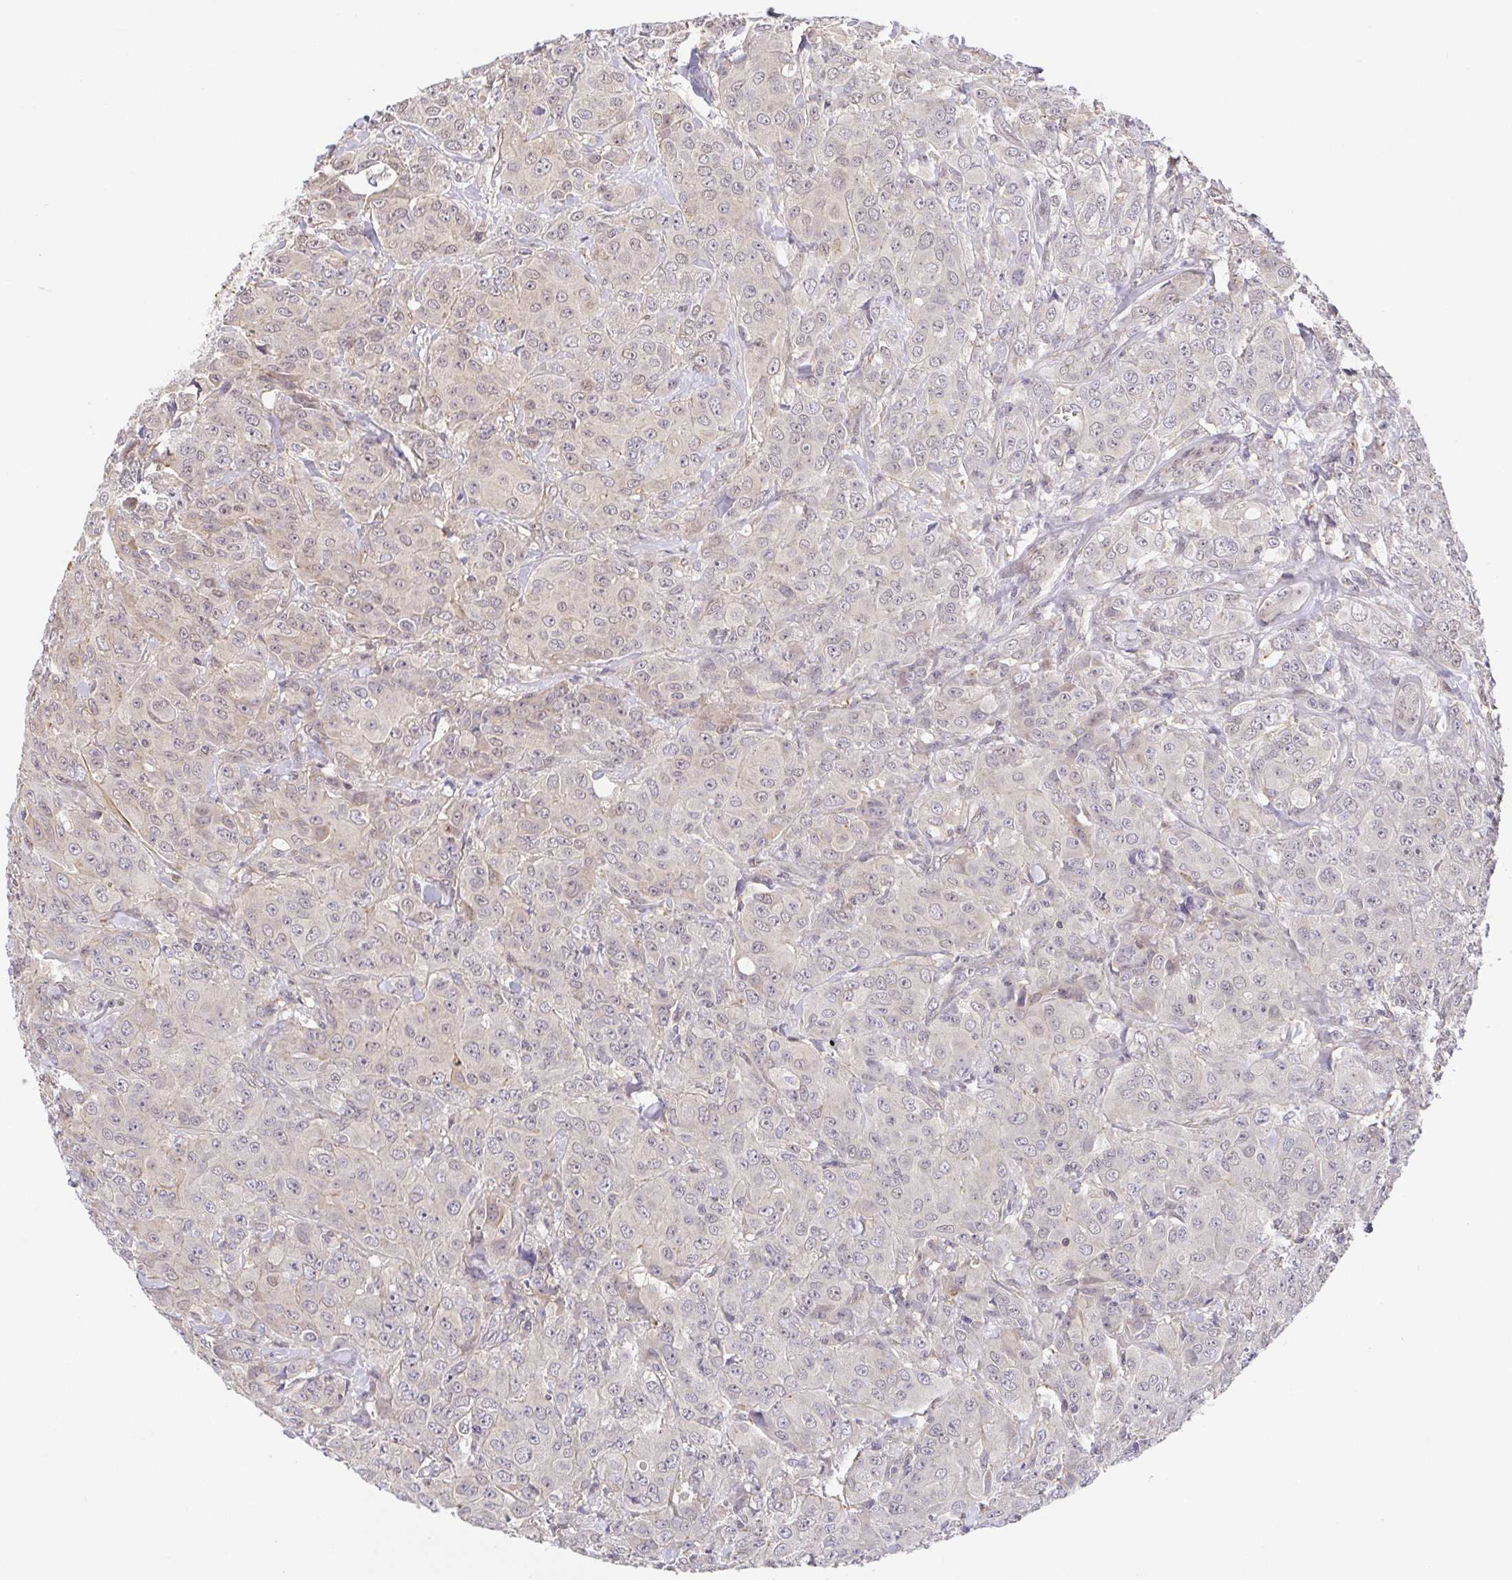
{"staining": {"intensity": "negative", "quantity": "none", "location": "none"}, "tissue": "breast cancer", "cell_type": "Tumor cells", "image_type": "cancer", "snomed": [{"axis": "morphology", "description": "Normal tissue, NOS"}, {"axis": "morphology", "description": "Duct carcinoma"}, {"axis": "topography", "description": "Breast"}], "caption": "IHC micrograph of neoplastic tissue: breast cancer (invasive ductal carcinoma) stained with DAB (3,3'-diaminobenzidine) displays no significant protein staining in tumor cells.", "gene": "PREPL", "patient": {"sex": "female", "age": 43}}